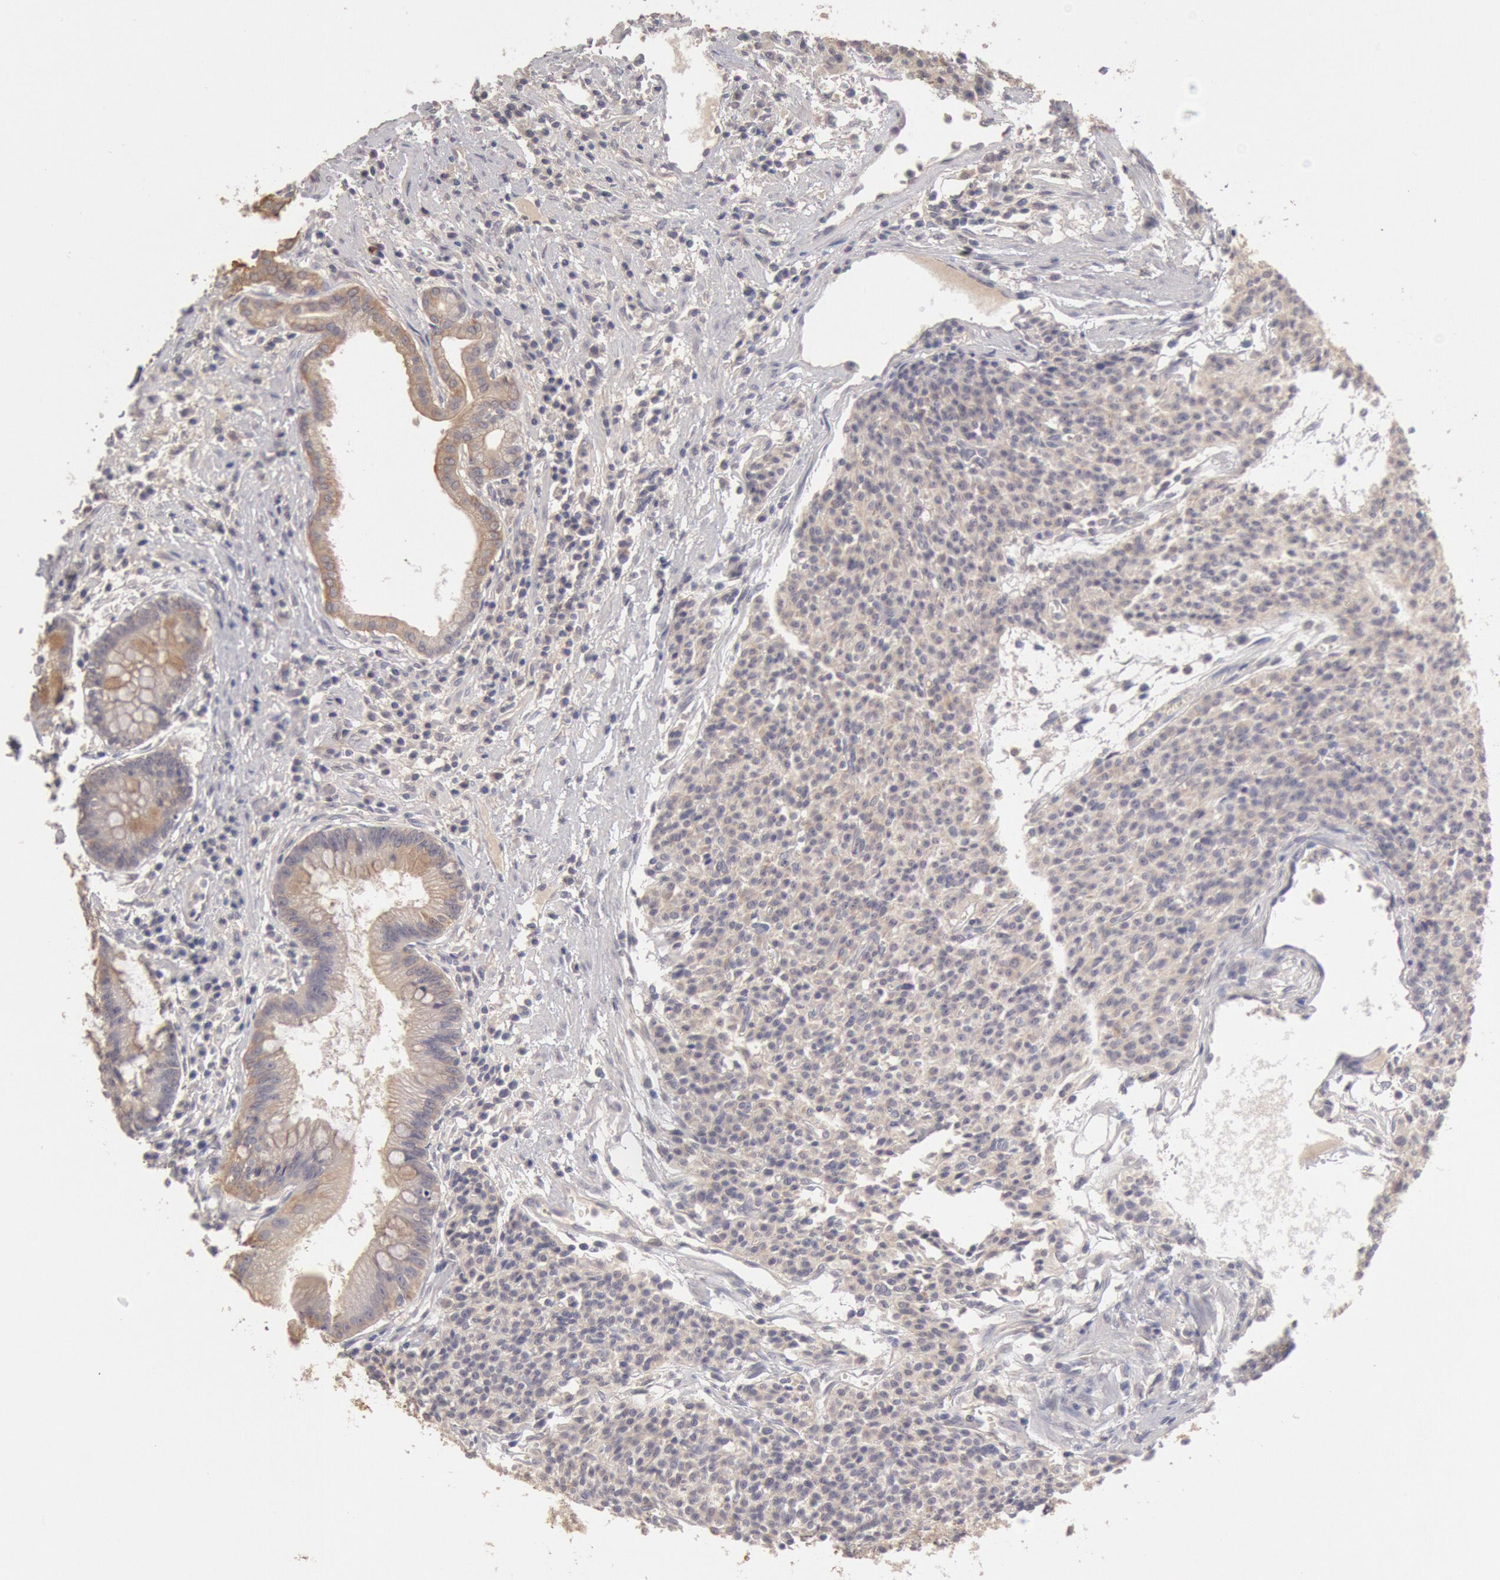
{"staining": {"intensity": "weak", "quantity": ">75%", "location": "cytoplasmic/membranous"}, "tissue": "carcinoid", "cell_type": "Tumor cells", "image_type": "cancer", "snomed": [{"axis": "morphology", "description": "Carcinoid, malignant, NOS"}, {"axis": "topography", "description": "Stomach"}], "caption": "Immunohistochemical staining of malignant carcinoid reveals low levels of weak cytoplasmic/membranous expression in approximately >75% of tumor cells. (DAB = brown stain, brightfield microscopy at high magnification).", "gene": "ZFP36L1", "patient": {"sex": "female", "age": 76}}